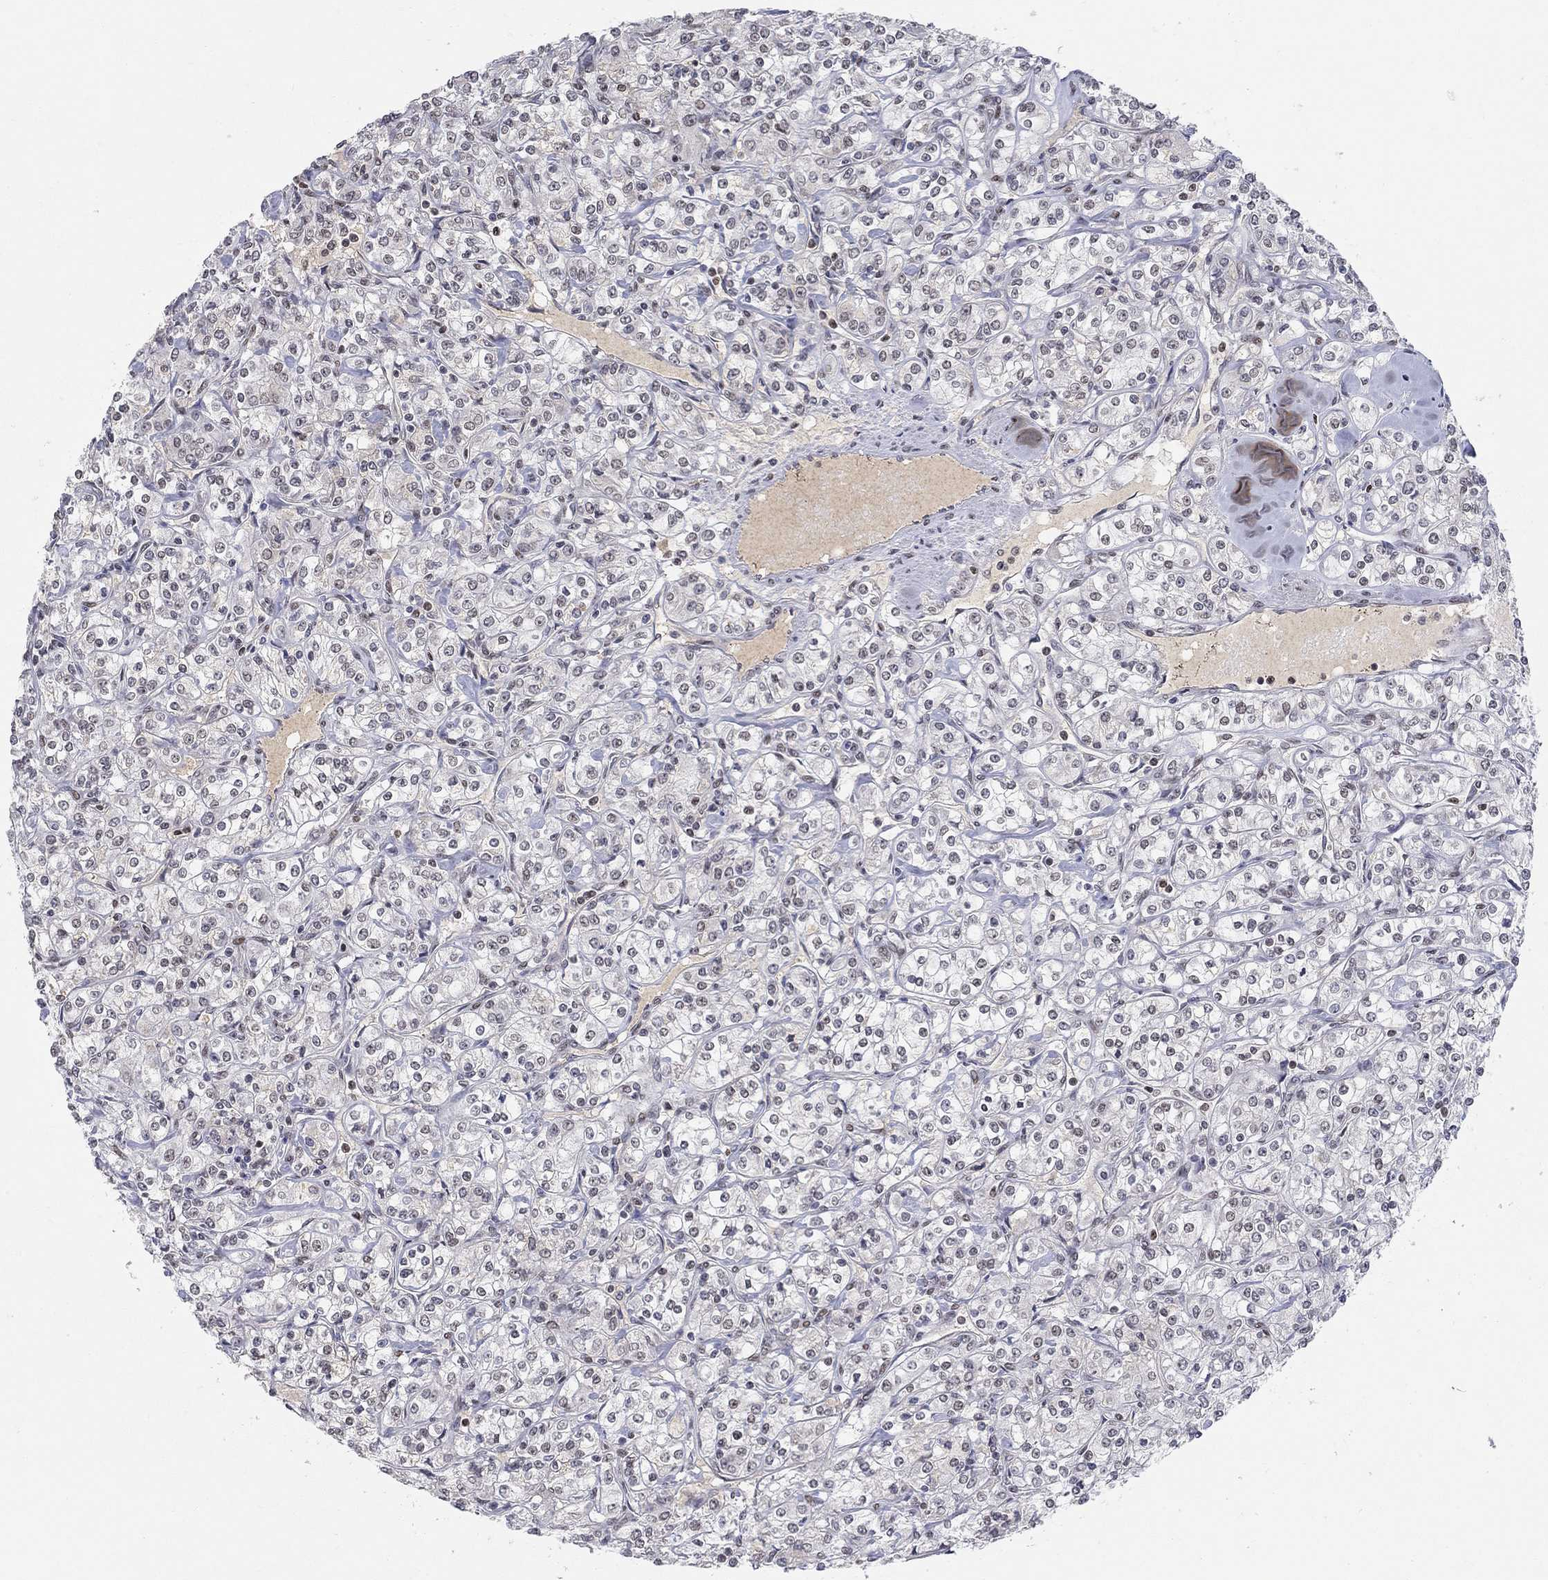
{"staining": {"intensity": "negative", "quantity": "none", "location": "none"}, "tissue": "renal cancer", "cell_type": "Tumor cells", "image_type": "cancer", "snomed": [{"axis": "morphology", "description": "Adenocarcinoma, NOS"}, {"axis": "topography", "description": "Kidney"}], "caption": "Photomicrograph shows no significant protein staining in tumor cells of renal adenocarcinoma.", "gene": "KLF12", "patient": {"sex": "male", "age": 77}}